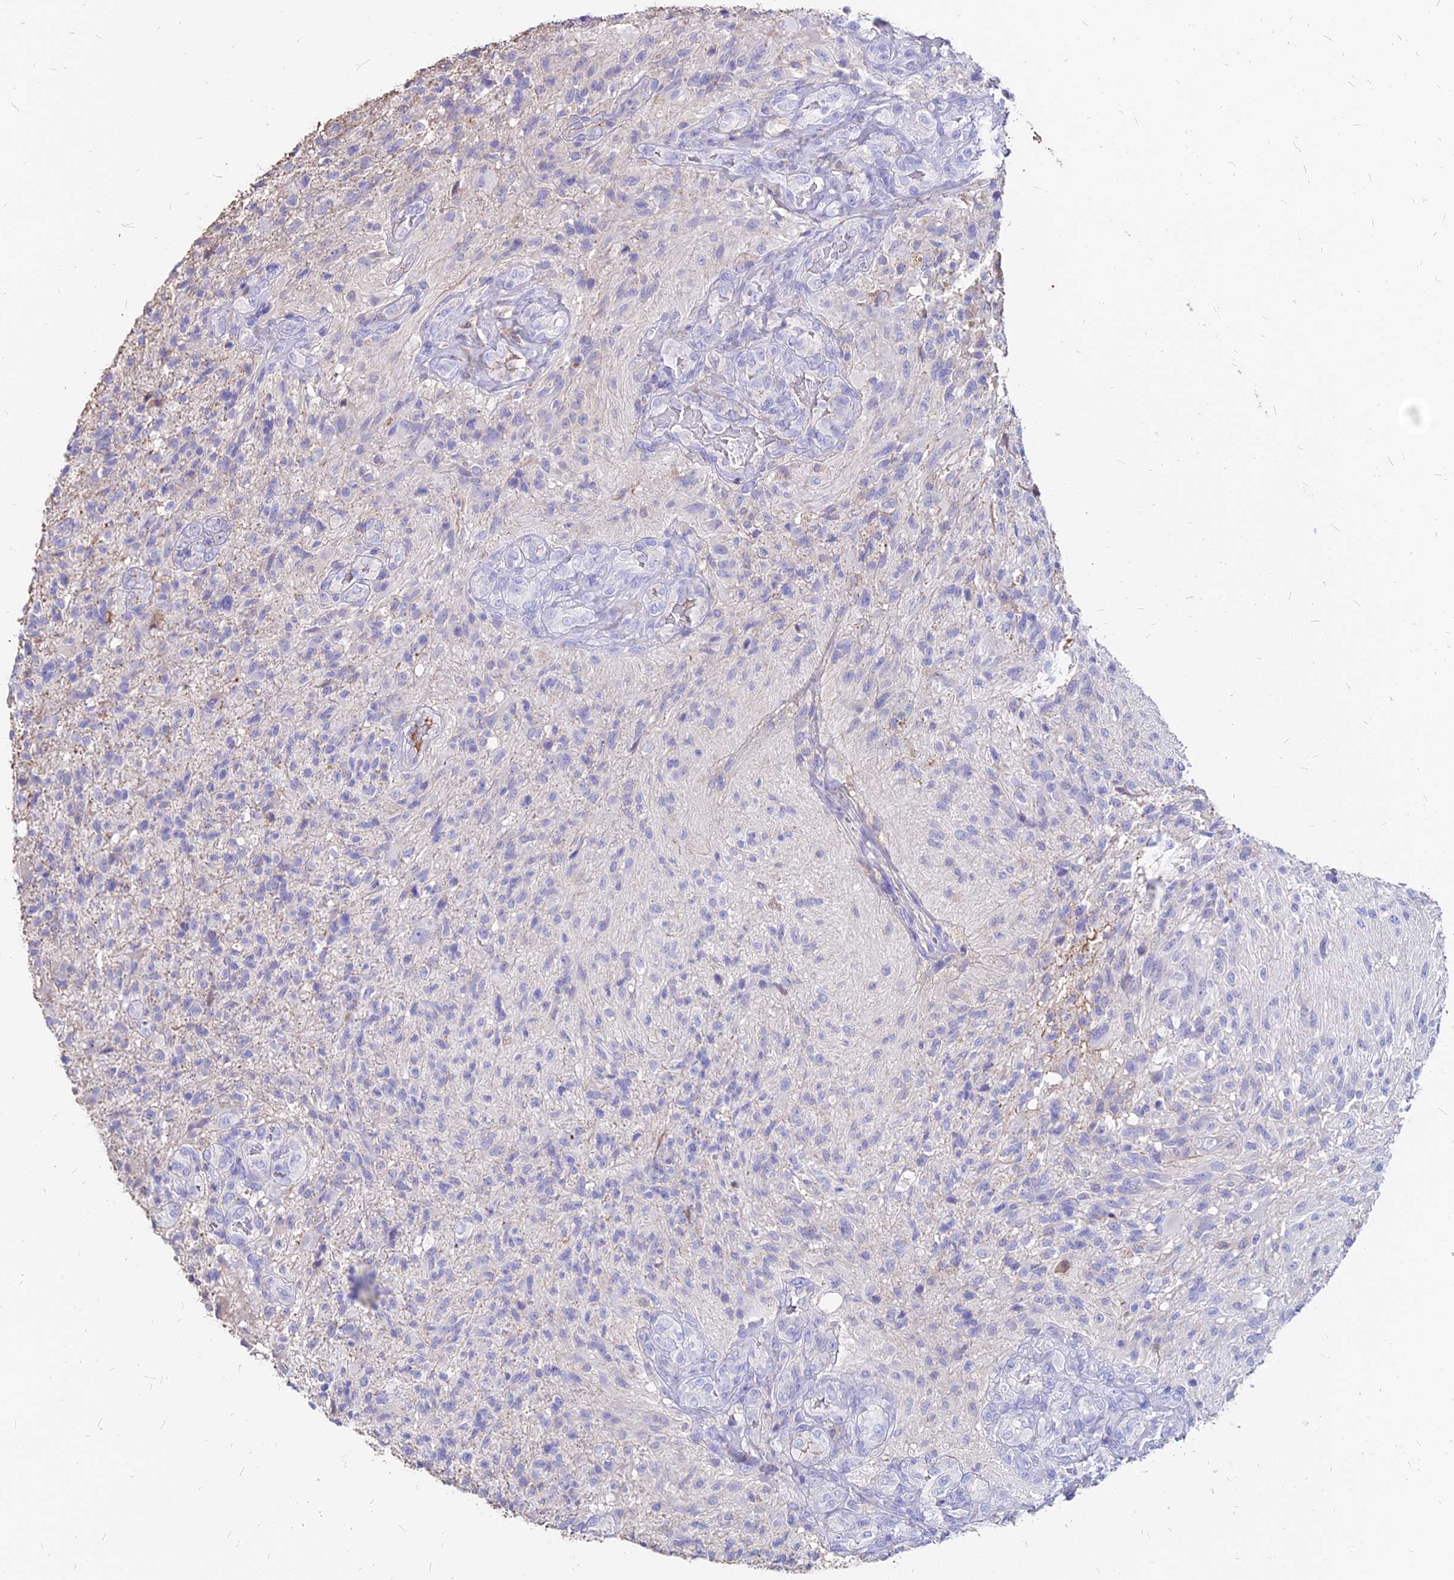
{"staining": {"intensity": "negative", "quantity": "none", "location": "none"}, "tissue": "glioma", "cell_type": "Tumor cells", "image_type": "cancer", "snomed": [{"axis": "morphology", "description": "Glioma, malignant, High grade"}, {"axis": "topography", "description": "Brain"}], "caption": "A high-resolution micrograph shows immunohistochemistry (IHC) staining of malignant glioma (high-grade), which displays no significant expression in tumor cells. (DAB (3,3'-diaminobenzidine) immunohistochemistry visualized using brightfield microscopy, high magnification).", "gene": "NME5", "patient": {"sex": "male", "age": 56}}